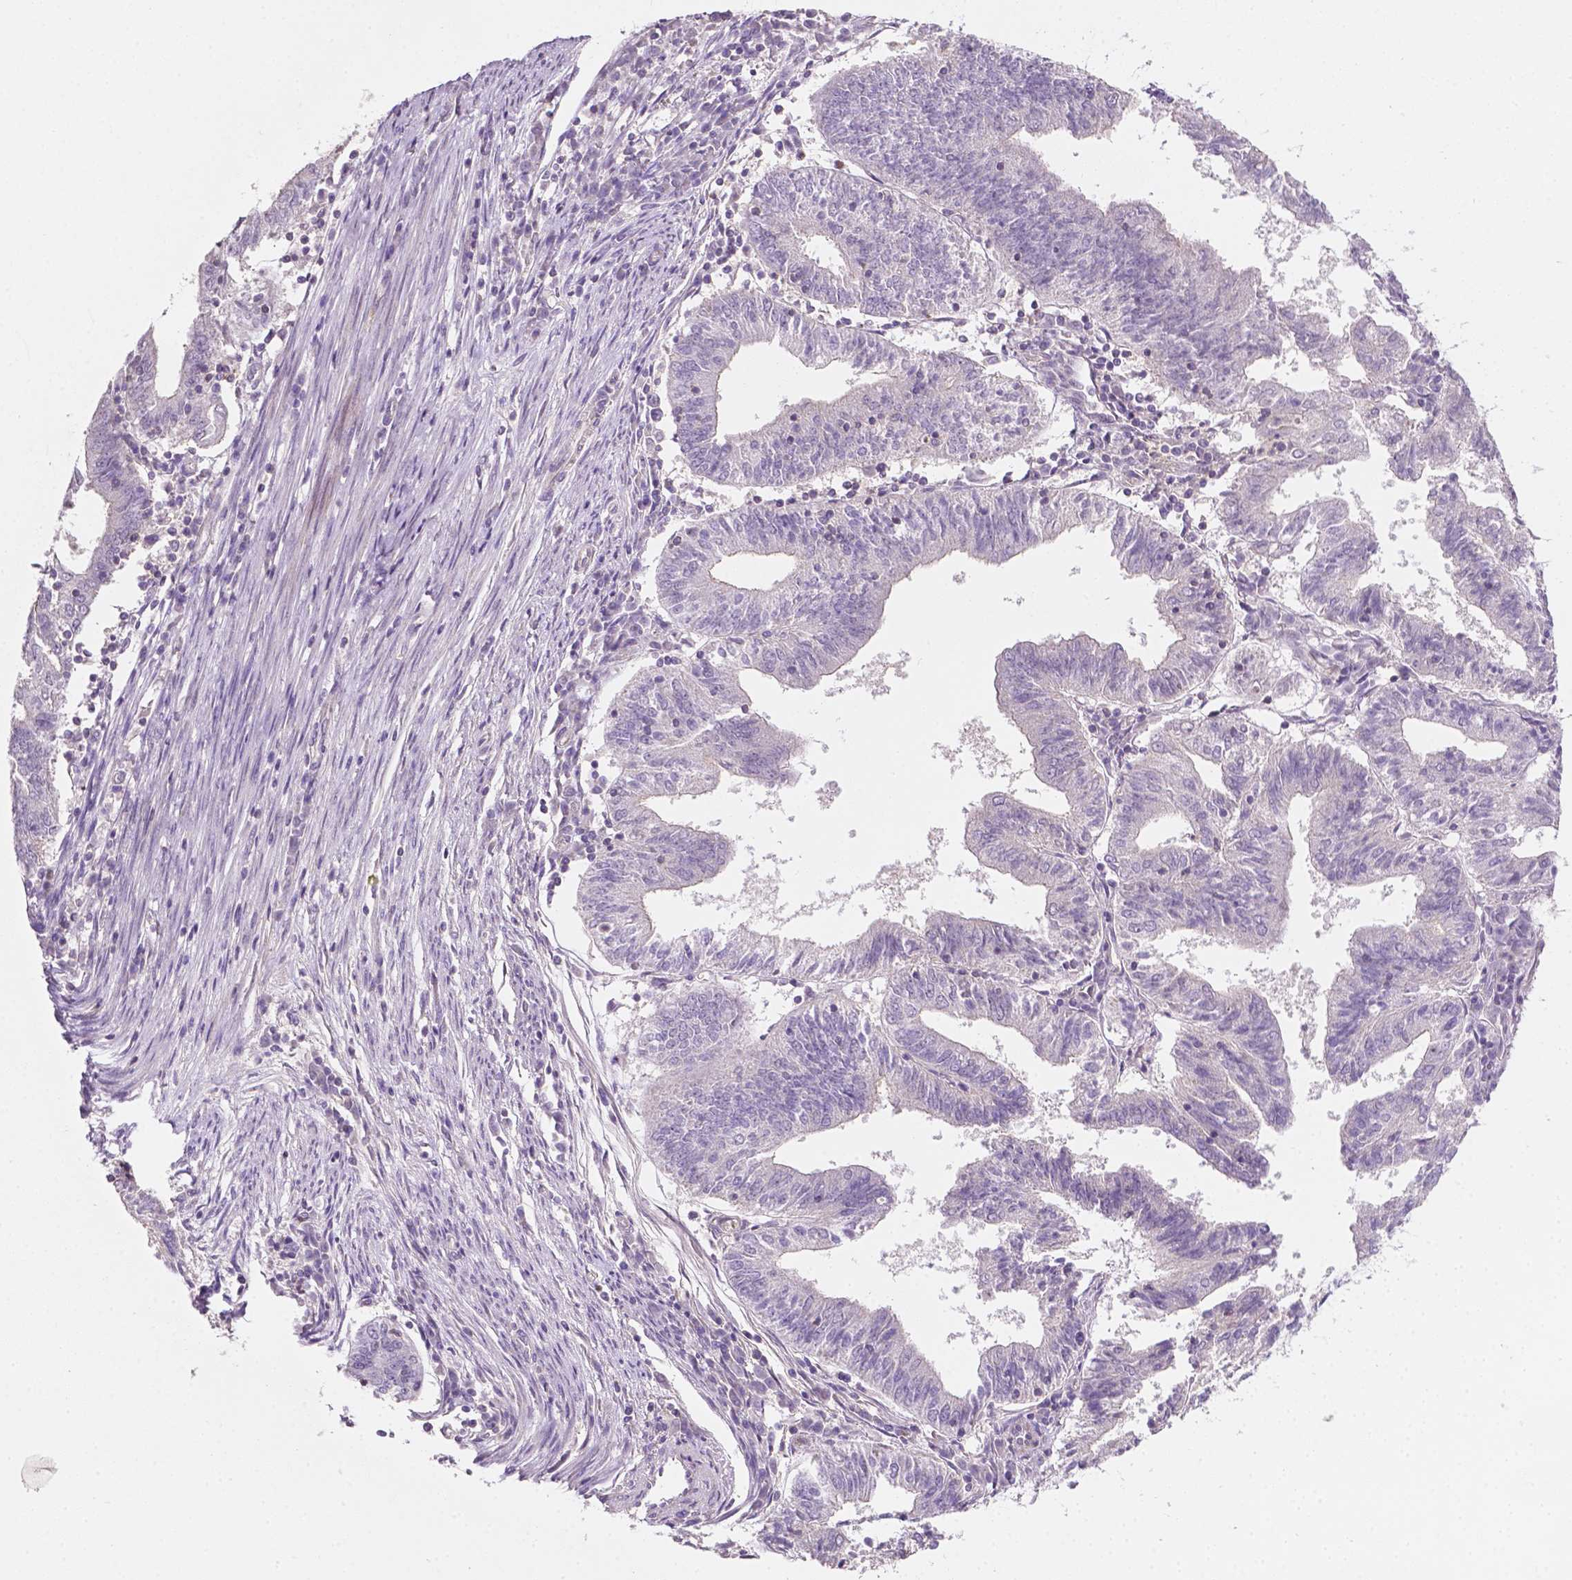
{"staining": {"intensity": "negative", "quantity": "none", "location": "none"}, "tissue": "endometrial cancer", "cell_type": "Tumor cells", "image_type": "cancer", "snomed": [{"axis": "morphology", "description": "Adenocarcinoma, NOS"}, {"axis": "topography", "description": "Endometrium"}], "caption": "High power microscopy photomicrograph of an immunohistochemistry photomicrograph of endometrial cancer, revealing no significant staining in tumor cells.", "gene": "EGFR", "patient": {"sex": "female", "age": 82}}